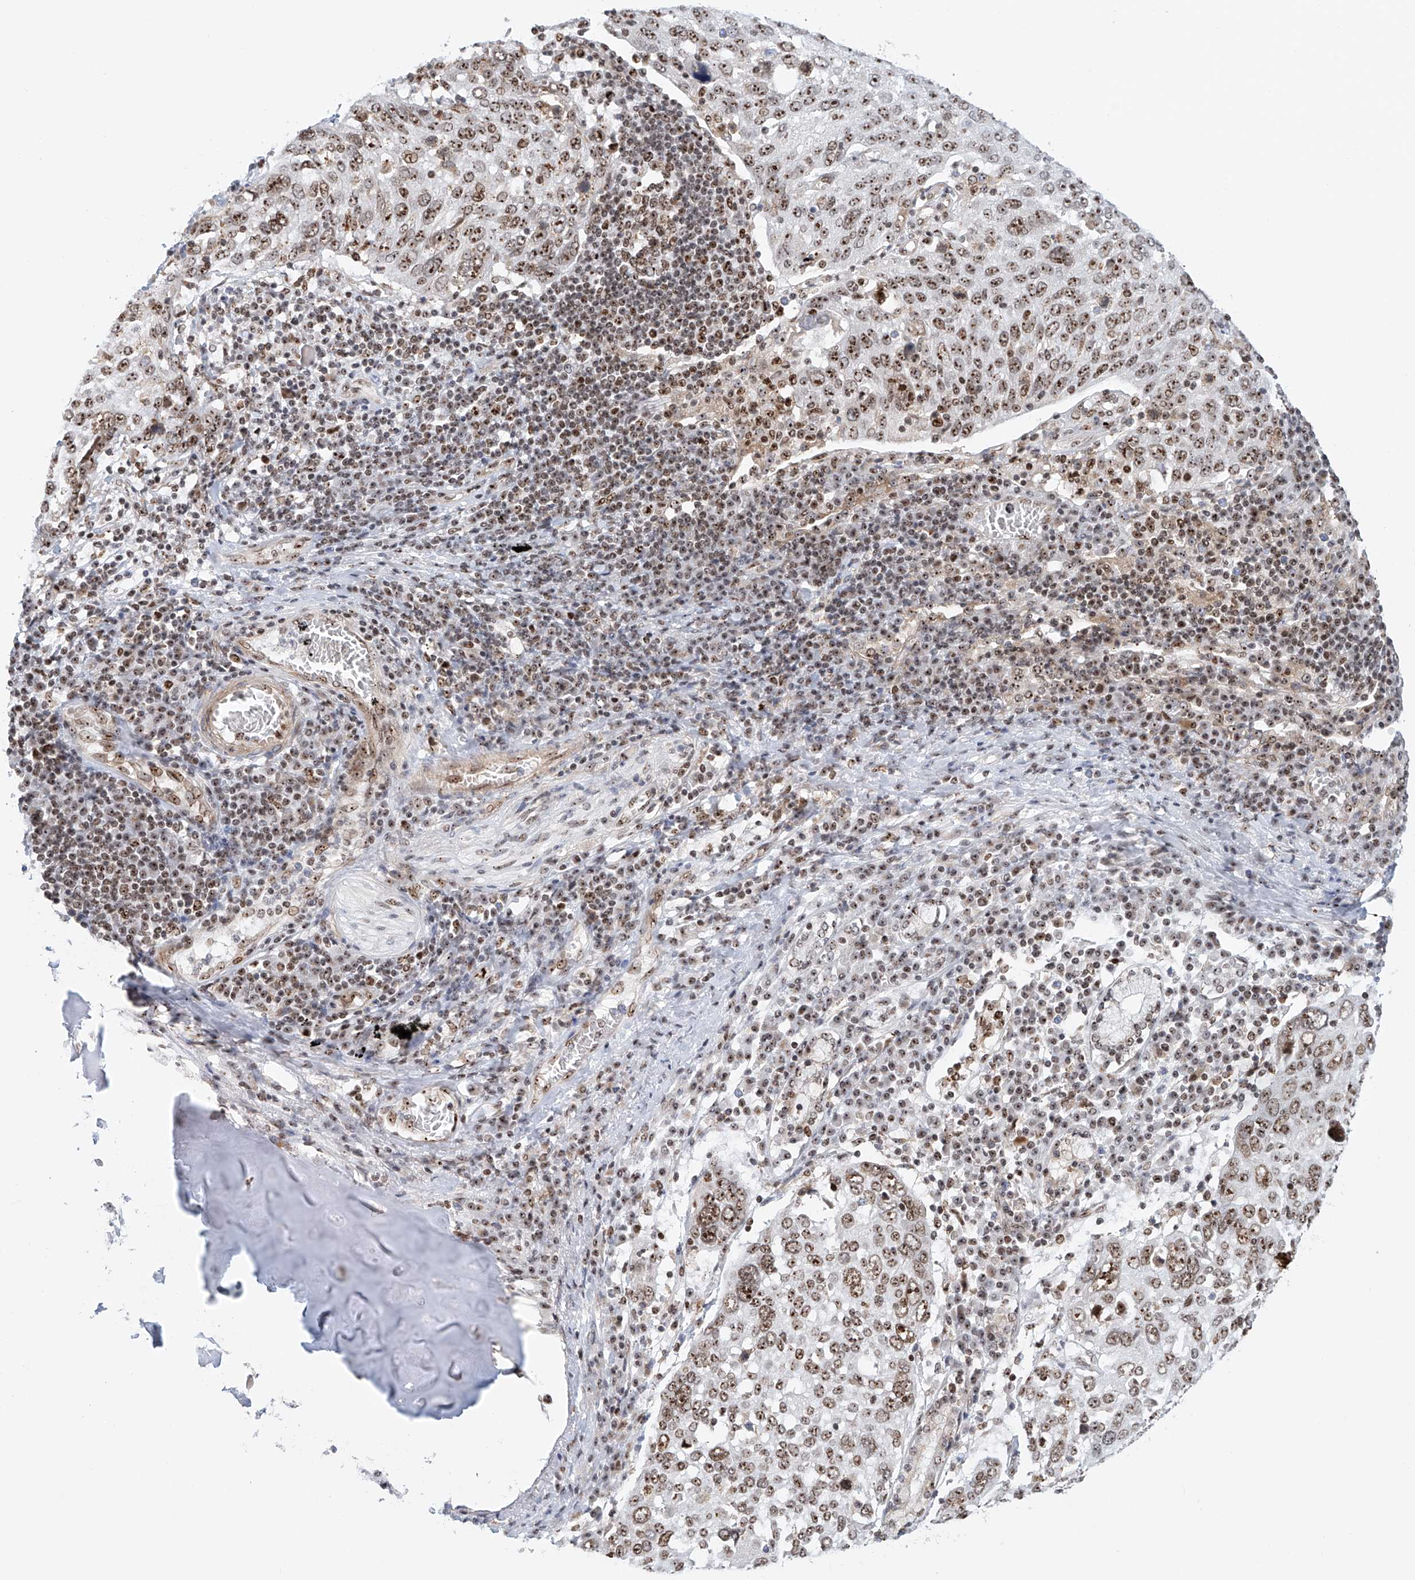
{"staining": {"intensity": "strong", "quantity": ">75%", "location": "nuclear"}, "tissue": "lung cancer", "cell_type": "Tumor cells", "image_type": "cancer", "snomed": [{"axis": "morphology", "description": "Squamous cell carcinoma, NOS"}, {"axis": "topography", "description": "Lung"}], "caption": "There is high levels of strong nuclear expression in tumor cells of lung cancer (squamous cell carcinoma), as demonstrated by immunohistochemical staining (brown color).", "gene": "PRUNE2", "patient": {"sex": "male", "age": 65}}